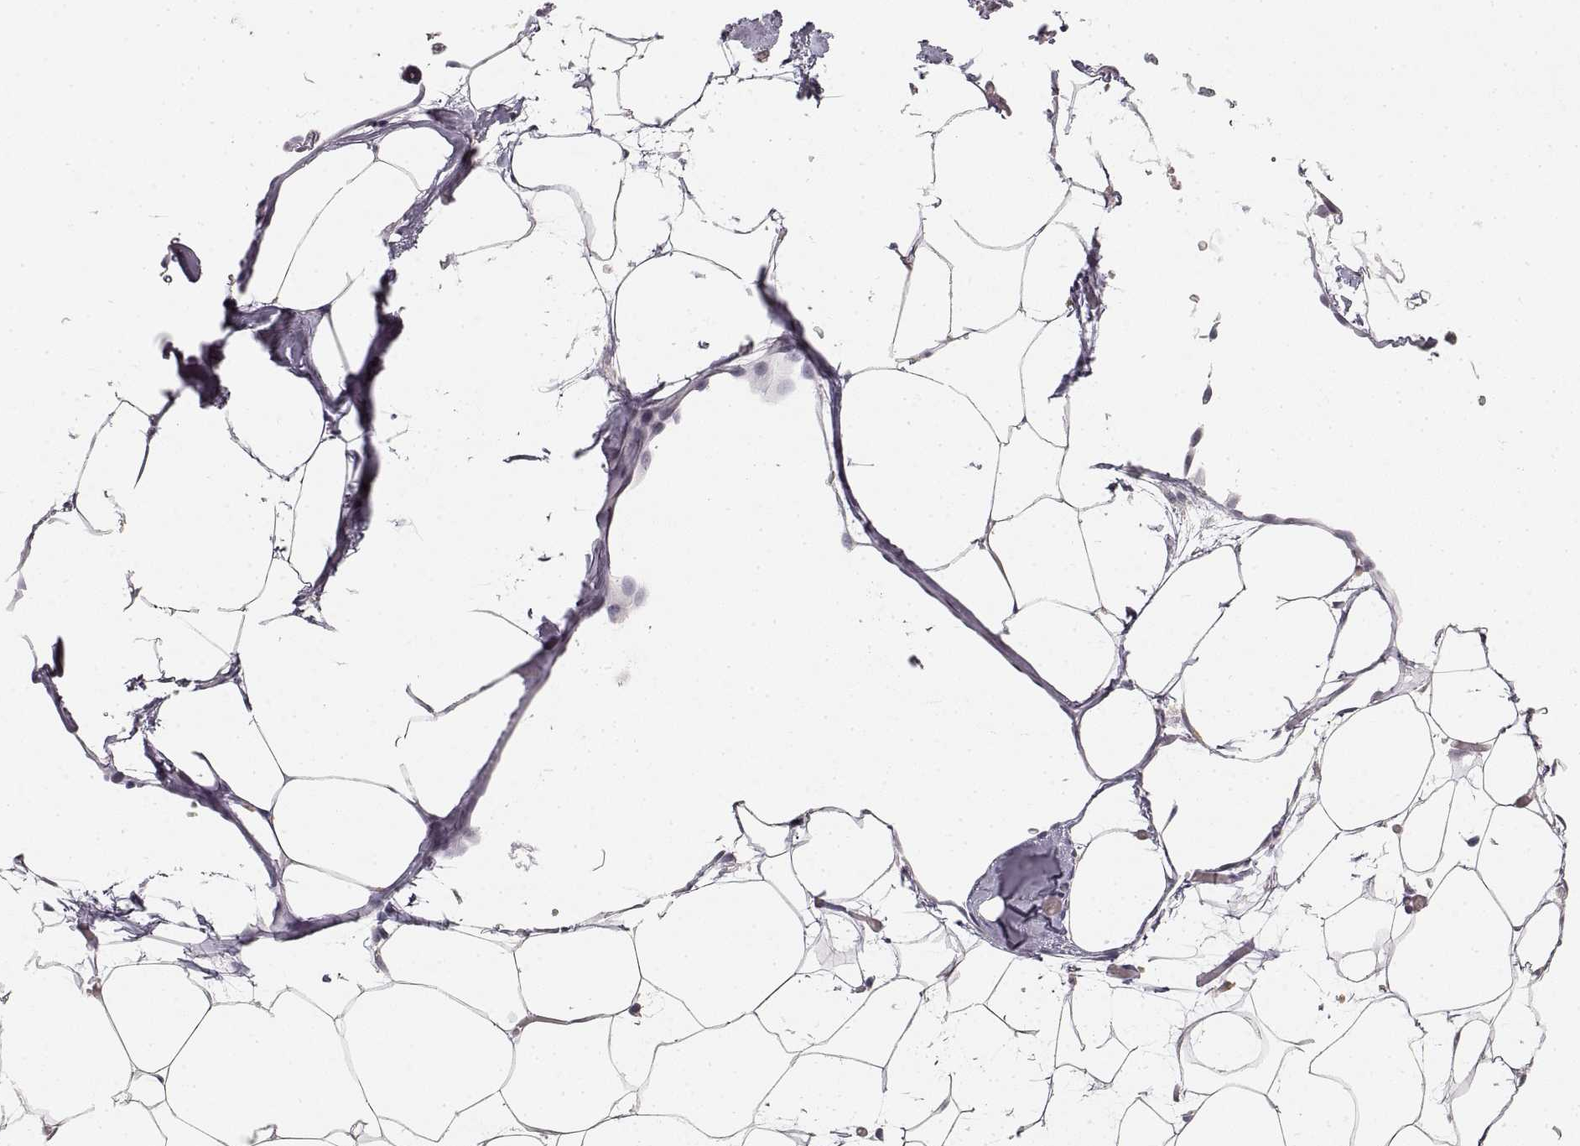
{"staining": {"intensity": "negative", "quantity": "none", "location": "none"}, "tissue": "adipose tissue", "cell_type": "Adipocytes", "image_type": "normal", "snomed": [{"axis": "morphology", "description": "Normal tissue, NOS"}, {"axis": "topography", "description": "Adipose tissue"}], "caption": "Adipocytes are negative for brown protein staining in unremarkable adipose tissue. (DAB immunohistochemistry, high magnification).", "gene": "RUNDC3A", "patient": {"sex": "male", "age": 57}}